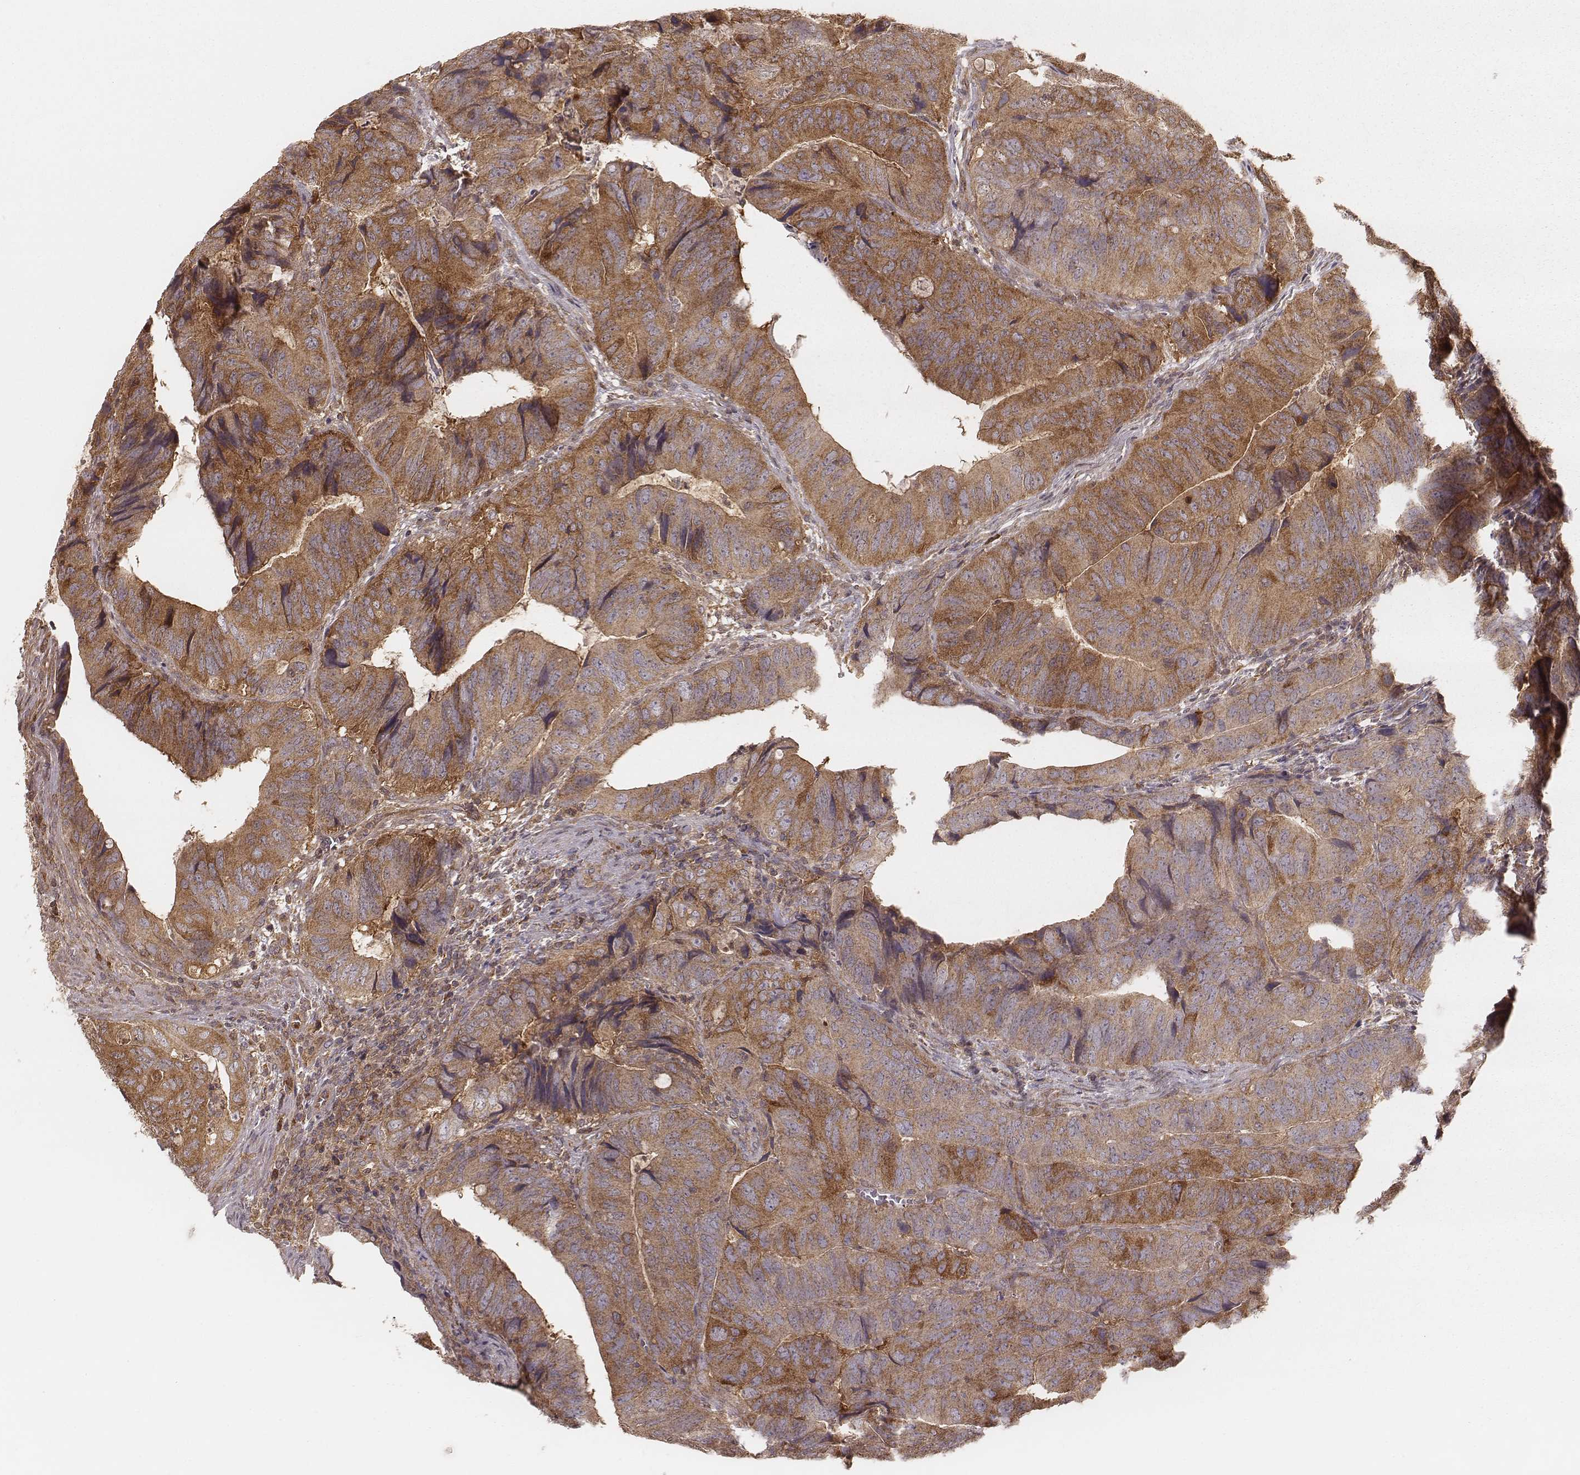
{"staining": {"intensity": "moderate", "quantity": ">75%", "location": "cytoplasmic/membranous"}, "tissue": "colorectal cancer", "cell_type": "Tumor cells", "image_type": "cancer", "snomed": [{"axis": "morphology", "description": "Adenocarcinoma, NOS"}, {"axis": "topography", "description": "Colon"}], "caption": "The micrograph shows immunohistochemical staining of colorectal cancer. There is moderate cytoplasmic/membranous positivity is appreciated in approximately >75% of tumor cells.", "gene": "CARS1", "patient": {"sex": "male", "age": 79}}